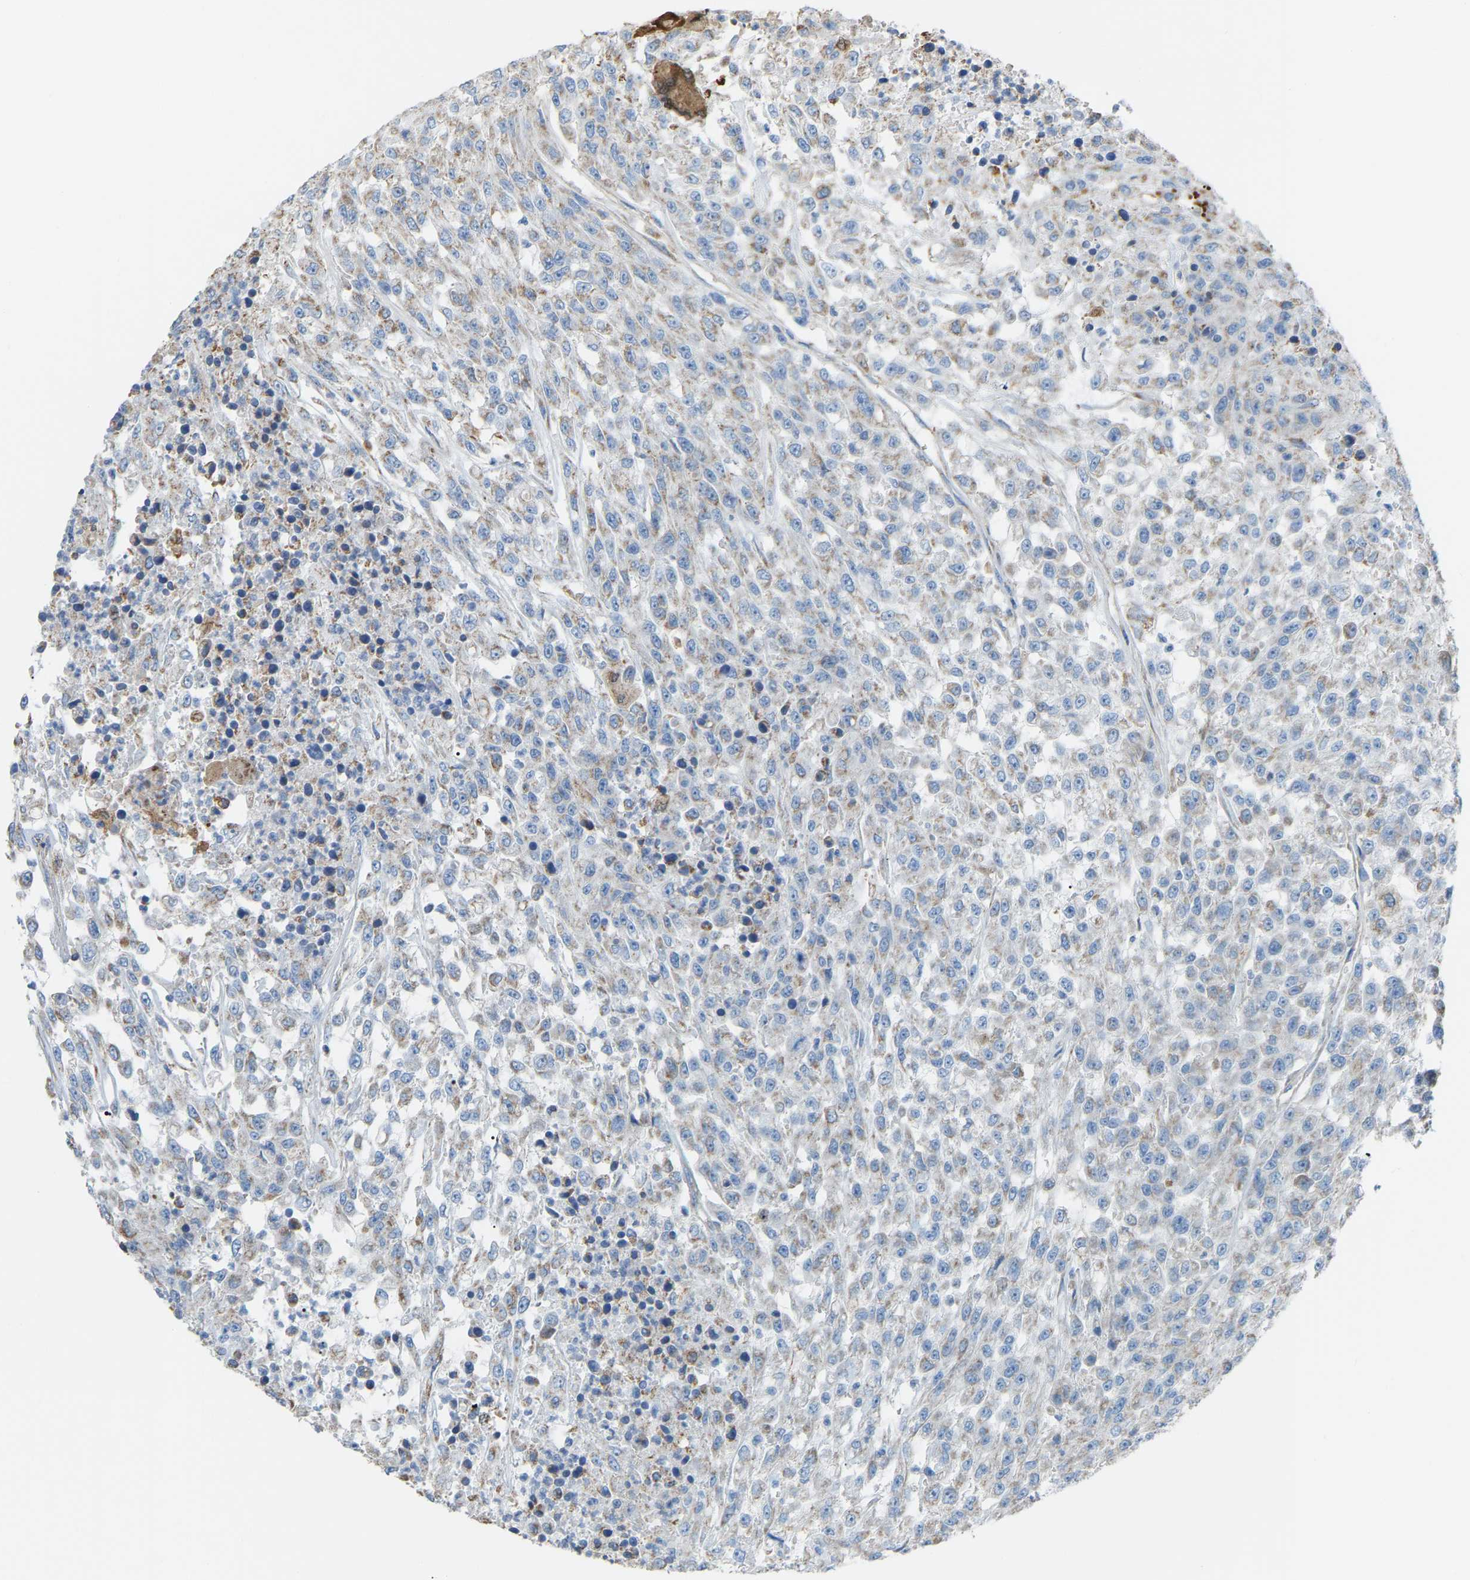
{"staining": {"intensity": "negative", "quantity": "none", "location": "none"}, "tissue": "urothelial cancer", "cell_type": "Tumor cells", "image_type": "cancer", "snomed": [{"axis": "morphology", "description": "Urothelial carcinoma, High grade"}, {"axis": "topography", "description": "Urinary bladder"}], "caption": "A histopathology image of human high-grade urothelial carcinoma is negative for staining in tumor cells.", "gene": "CROT", "patient": {"sex": "male", "age": 46}}